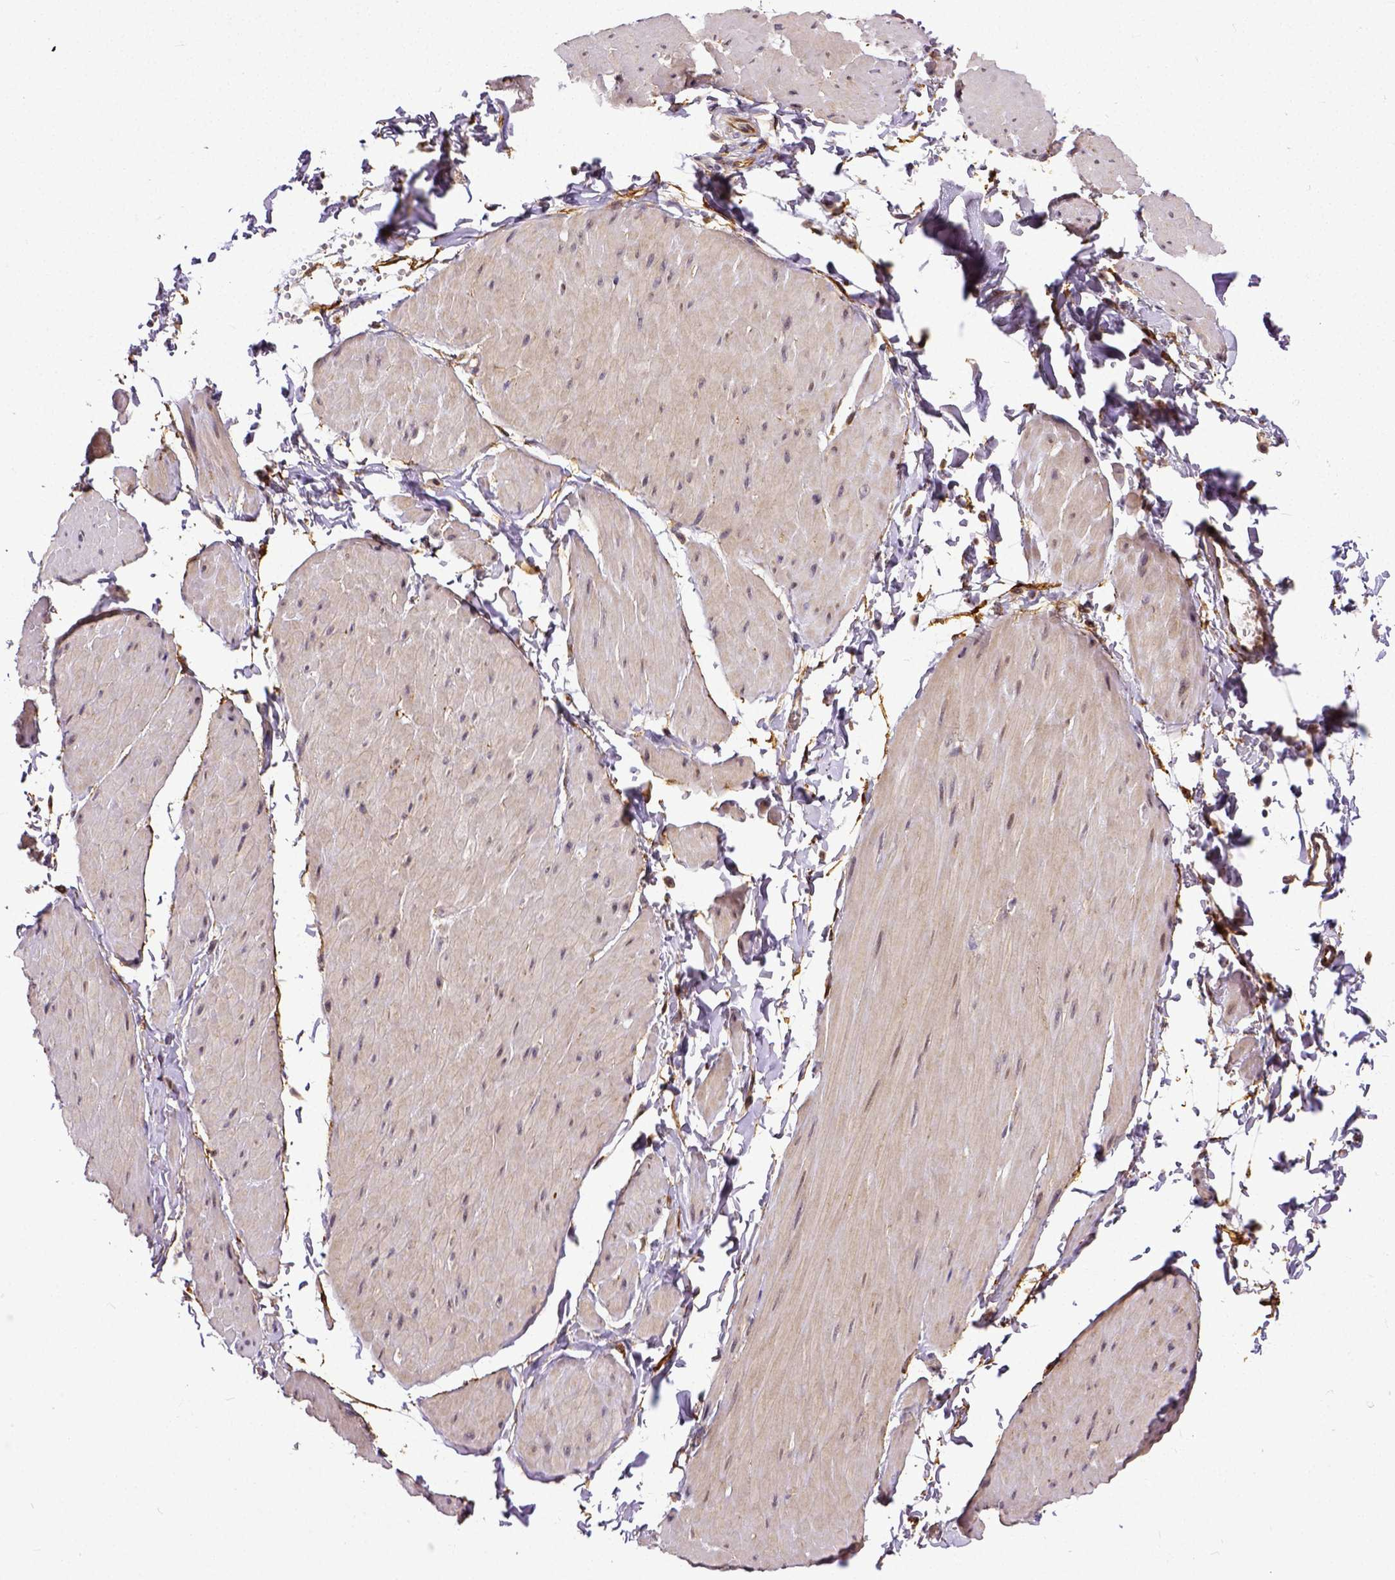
{"staining": {"intensity": "weak", "quantity": ">75%", "location": "cytoplasmic/membranous"}, "tissue": "adipose tissue", "cell_type": "Adipocytes", "image_type": "normal", "snomed": [{"axis": "morphology", "description": "Normal tissue, NOS"}, {"axis": "topography", "description": "Smooth muscle"}, {"axis": "topography", "description": "Peripheral nerve tissue"}], "caption": "A brown stain highlights weak cytoplasmic/membranous positivity of a protein in adipocytes of normal human adipose tissue.", "gene": "DICER1", "patient": {"sex": "male", "age": 58}}